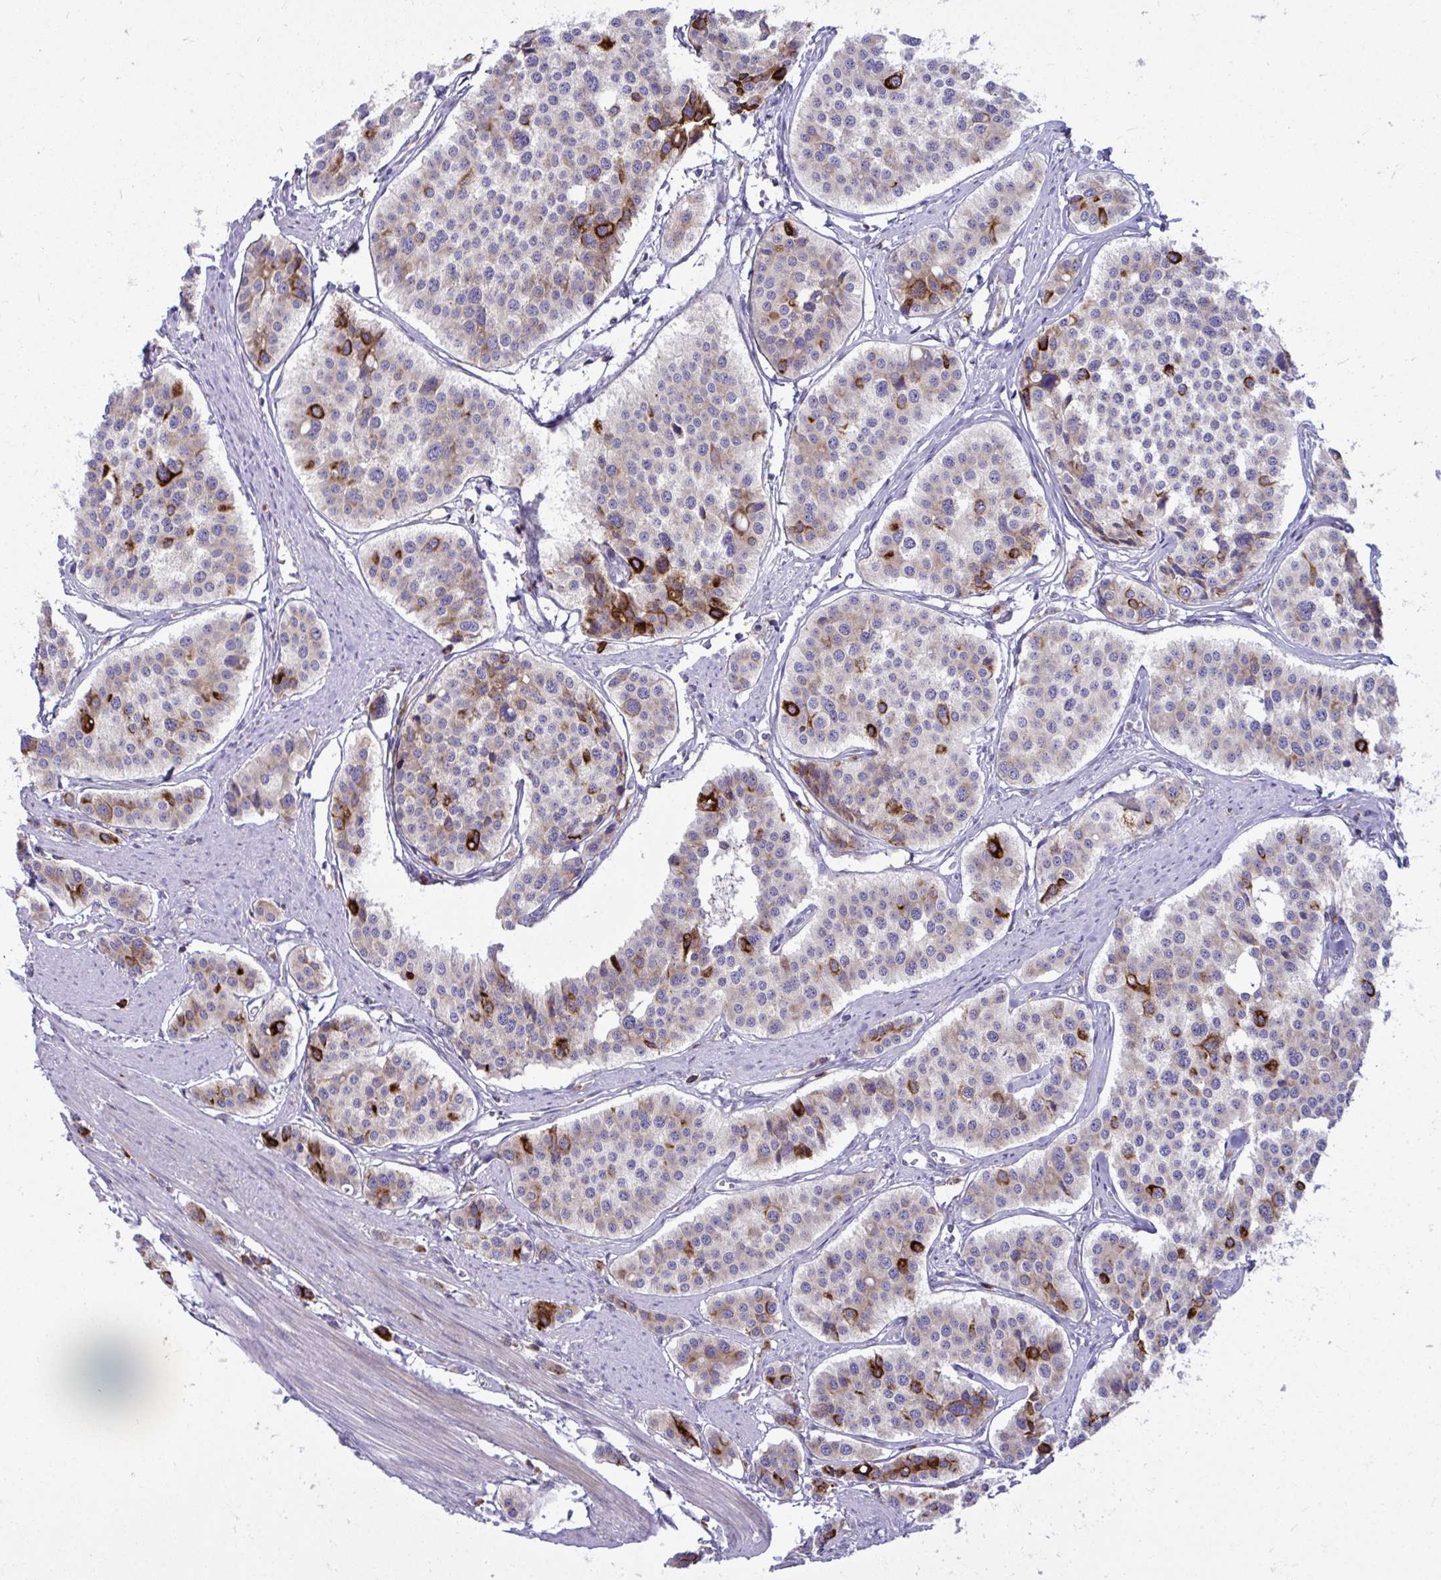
{"staining": {"intensity": "strong", "quantity": "<25%", "location": "cytoplasmic/membranous"}, "tissue": "carcinoid", "cell_type": "Tumor cells", "image_type": "cancer", "snomed": [{"axis": "morphology", "description": "Carcinoid, malignant, NOS"}, {"axis": "topography", "description": "Small intestine"}], "caption": "Tumor cells show medium levels of strong cytoplasmic/membranous positivity in about <25% of cells in human carcinoid (malignant).", "gene": "GFPT2", "patient": {"sex": "male", "age": 60}}